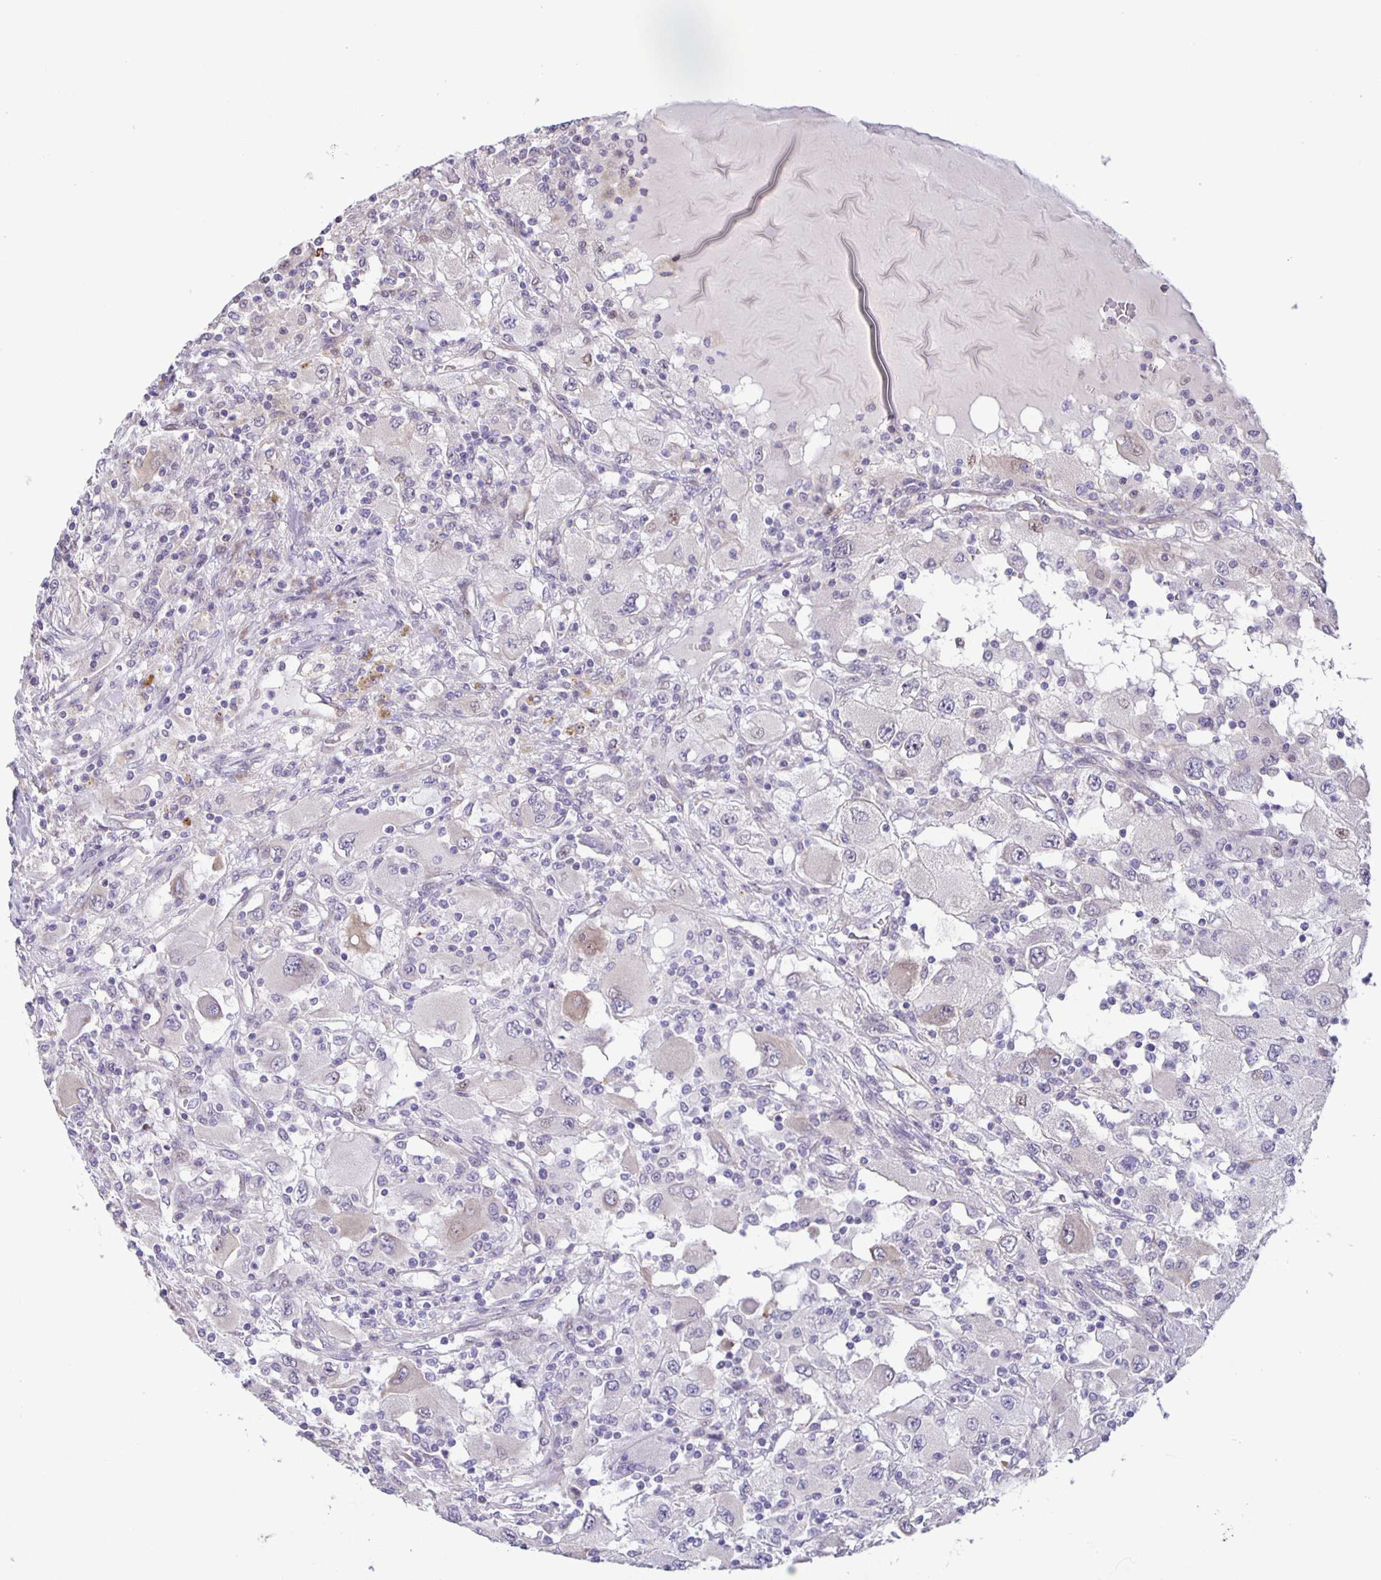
{"staining": {"intensity": "negative", "quantity": "none", "location": "none"}, "tissue": "renal cancer", "cell_type": "Tumor cells", "image_type": "cancer", "snomed": [{"axis": "morphology", "description": "Adenocarcinoma, NOS"}, {"axis": "topography", "description": "Kidney"}], "caption": "The histopathology image exhibits no significant staining in tumor cells of renal adenocarcinoma.", "gene": "MAPK12", "patient": {"sex": "female", "age": 67}}